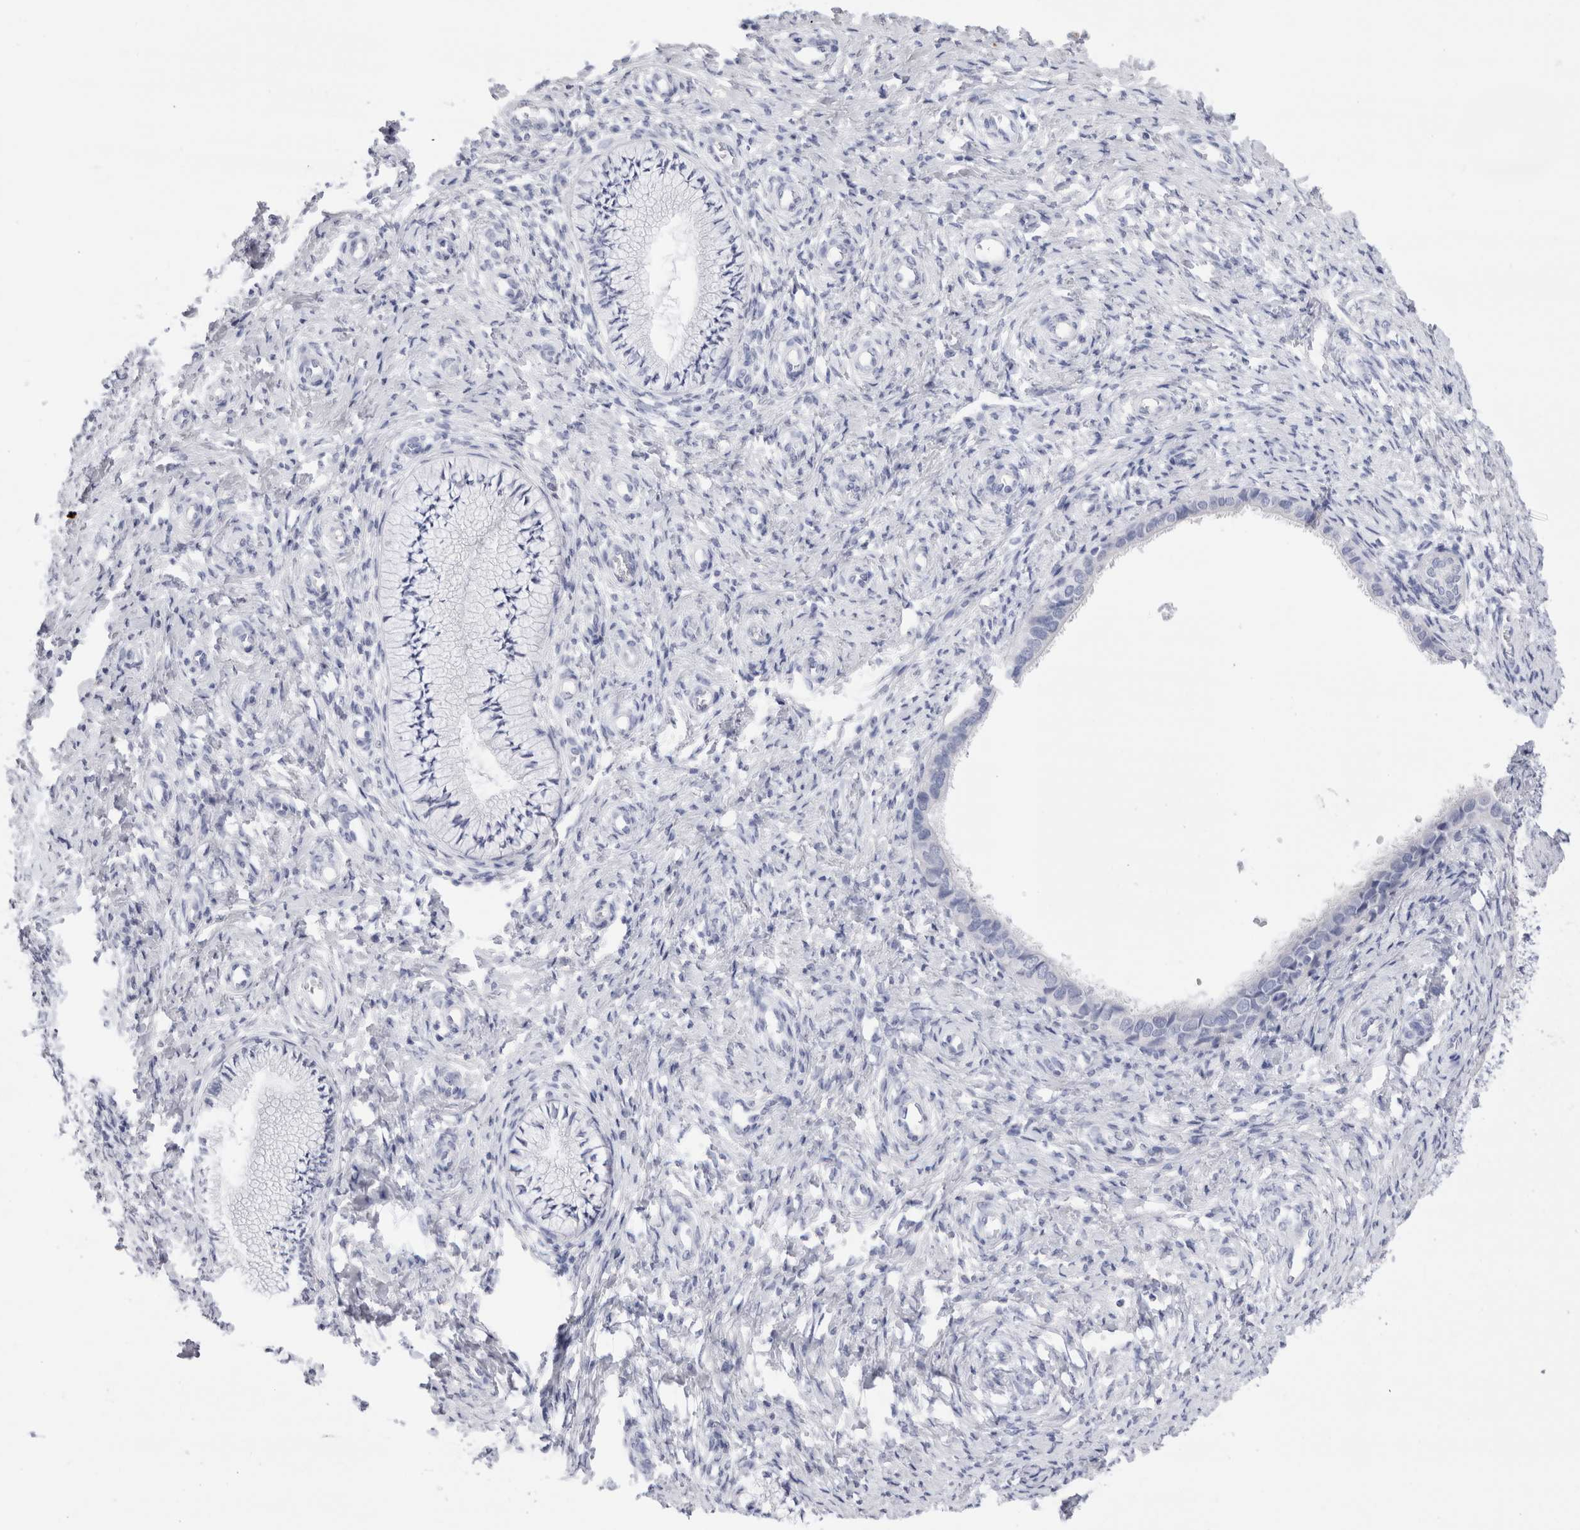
{"staining": {"intensity": "negative", "quantity": "none", "location": "none"}, "tissue": "cervix", "cell_type": "Glandular cells", "image_type": "normal", "snomed": [{"axis": "morphology", "description": "Normal tissue, NOS"}, {"axis": "topography", "description": "Cervix"}], "caption": "Image shows no protein expression in glandular cells of benign cervix. (Brightfield microscopy of DAB immunohistochemistry (IHC) at high magnification).", "gene": "SLC10A5", "patient": {"sex": "female", "age": 36}}